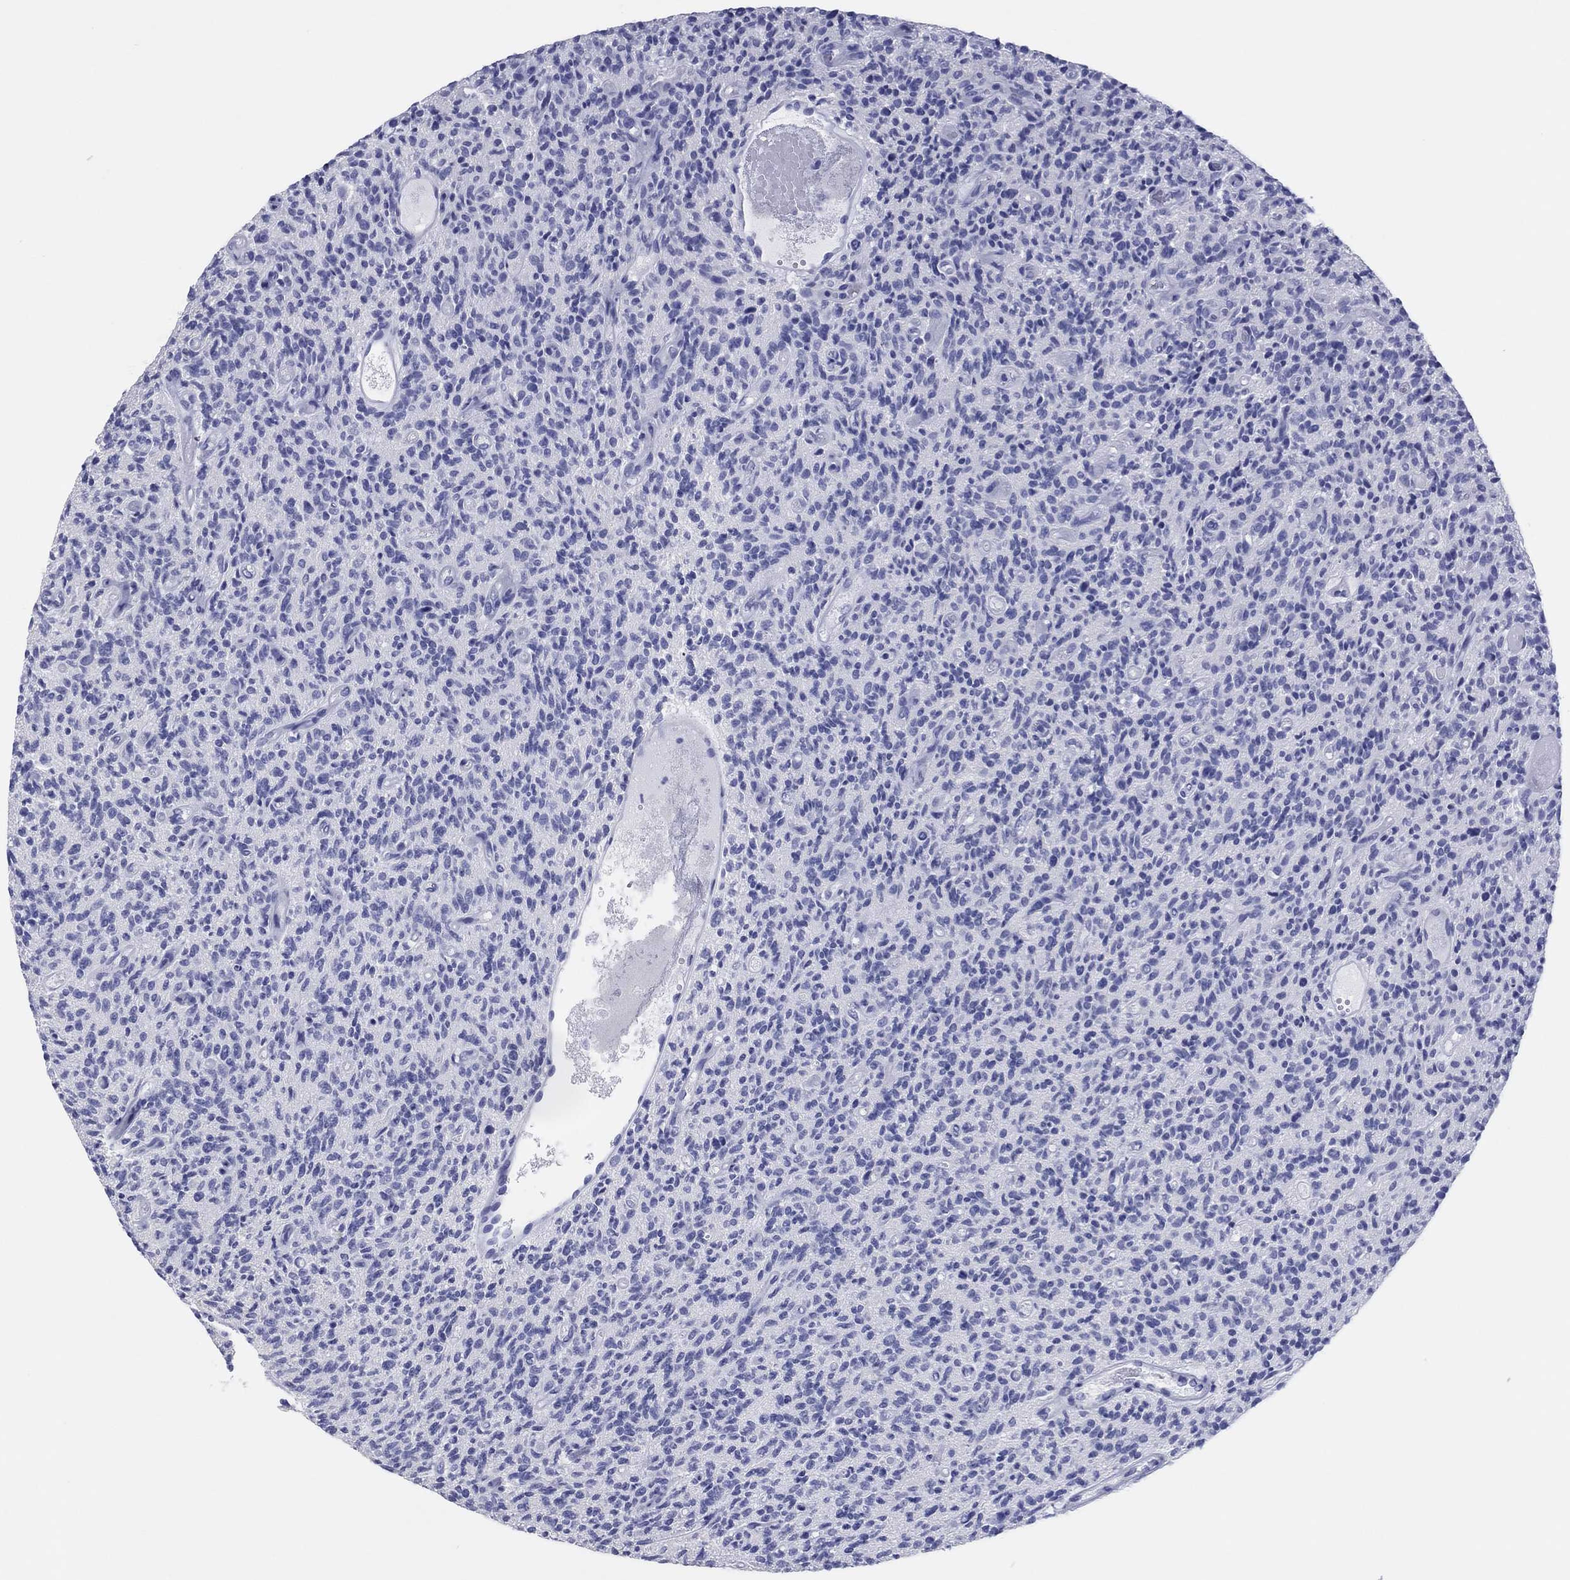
{"staining": {"intensity": "negative", "quantity": "none", "location": "none"}, "tissue": "glioma", "cell_type": "Tumor cells", "image_type": "cancer", "snomed": [{"axis": "morphology", "description": "Glioma, malignant, High grade"}, {"axis": "topography", "description": "Brain"}], "caption": "DAB immunohistochemical staining of human glioma shows no significant positivity in tumor cells. (DAB (3,3'-diaminobenzidine) immunohistochemistry (IHC) visualized using brightfield microscopy, high magnification).", "gene": "ERICH3", "patient": {"sex": "male", "age": 64}}